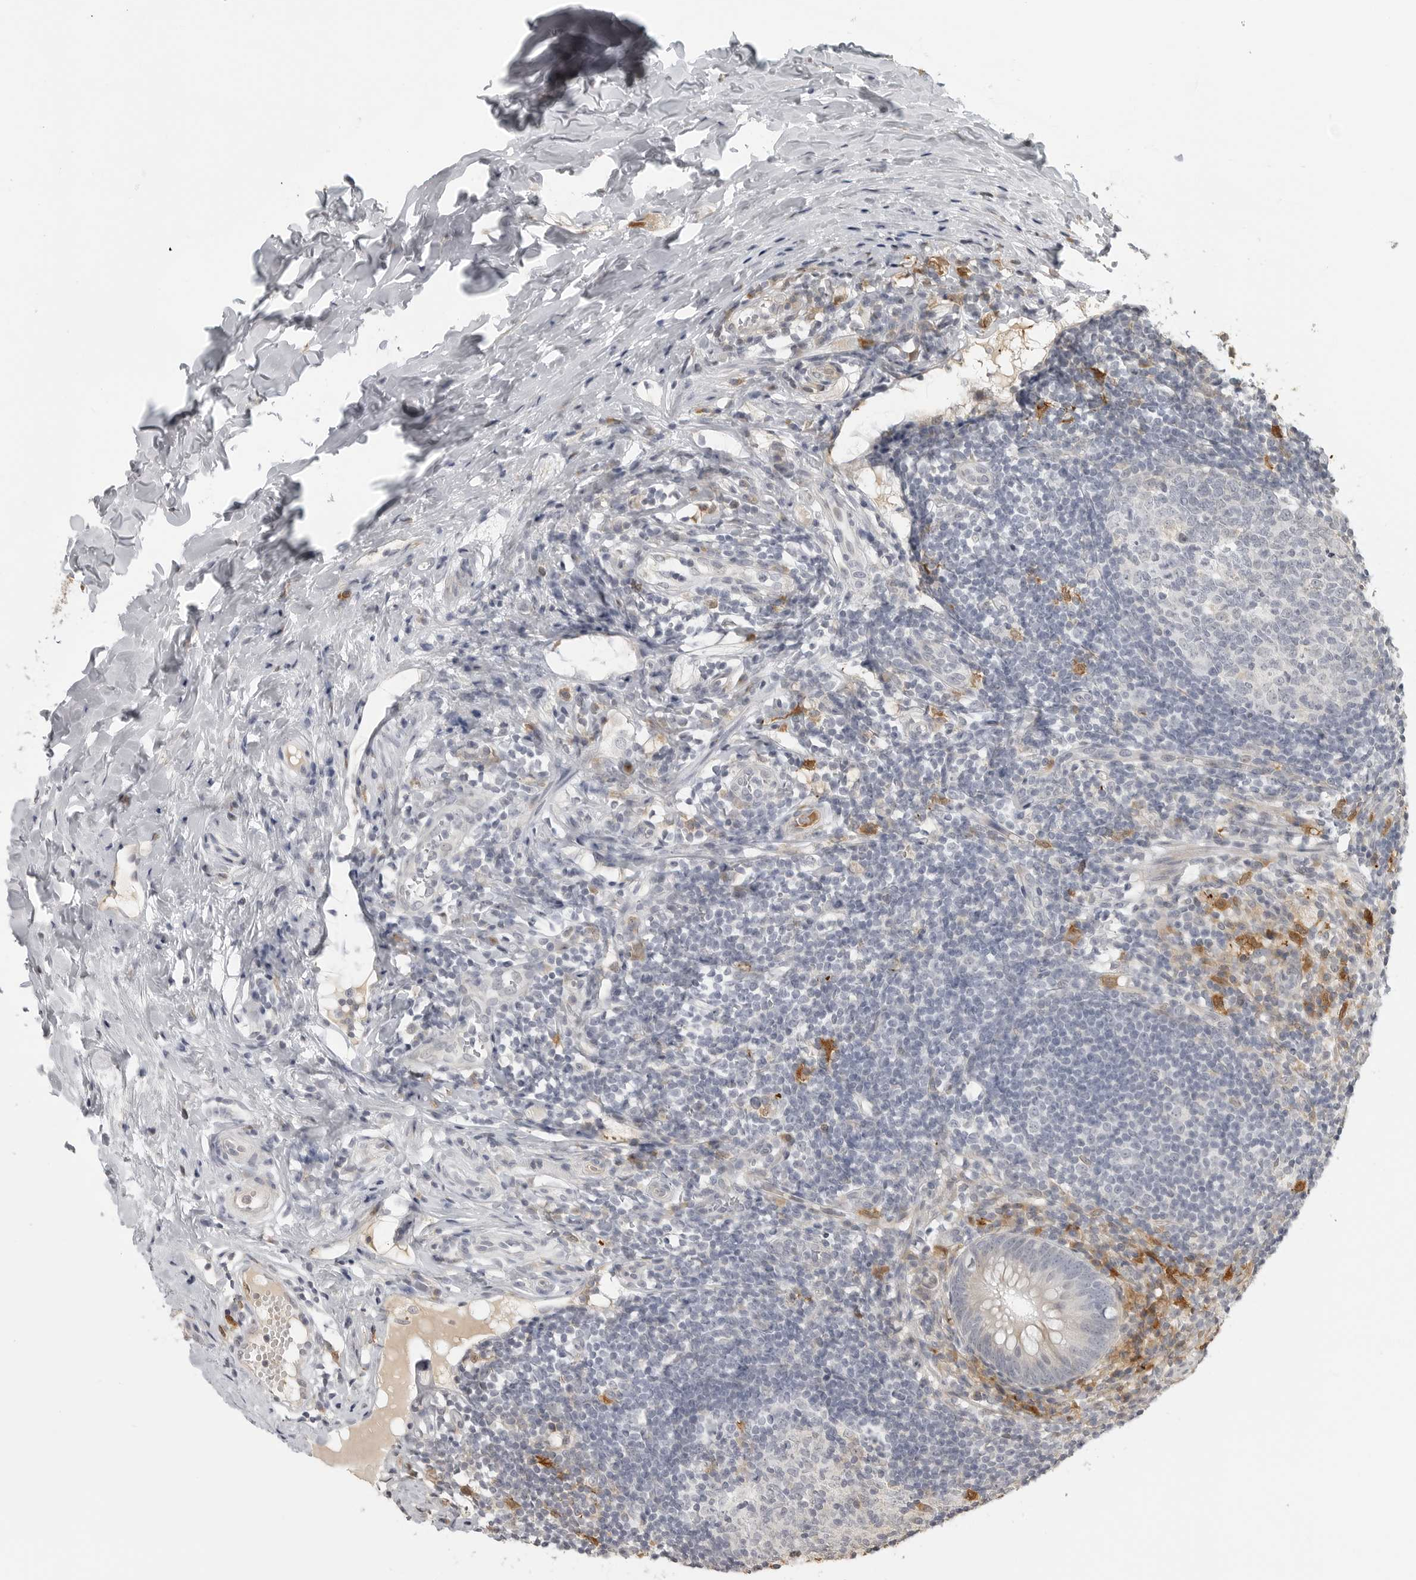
{"staining": {"intensity": "weak", "quantity": "<25%", "location": "cytoplasmic/membranous"}, "tissue": "appendix", "cell_type": "Glandular cells", "image_type": "normal", "snomed": [{"axis": "morphology", "description": "Normal tissue, NOS"}, {"axis": "topography", "description": "Appendix"}], "caption": "High magnification brightfield microscopy of normal appendix stained with DAB (3,3'-diaminobenzidine) (brown) and counterstained with hematoxylin (blue): glandular cells show no significant positivity.", "gene": "IDO1", "patient": {"sex": "female", "age": 20}}